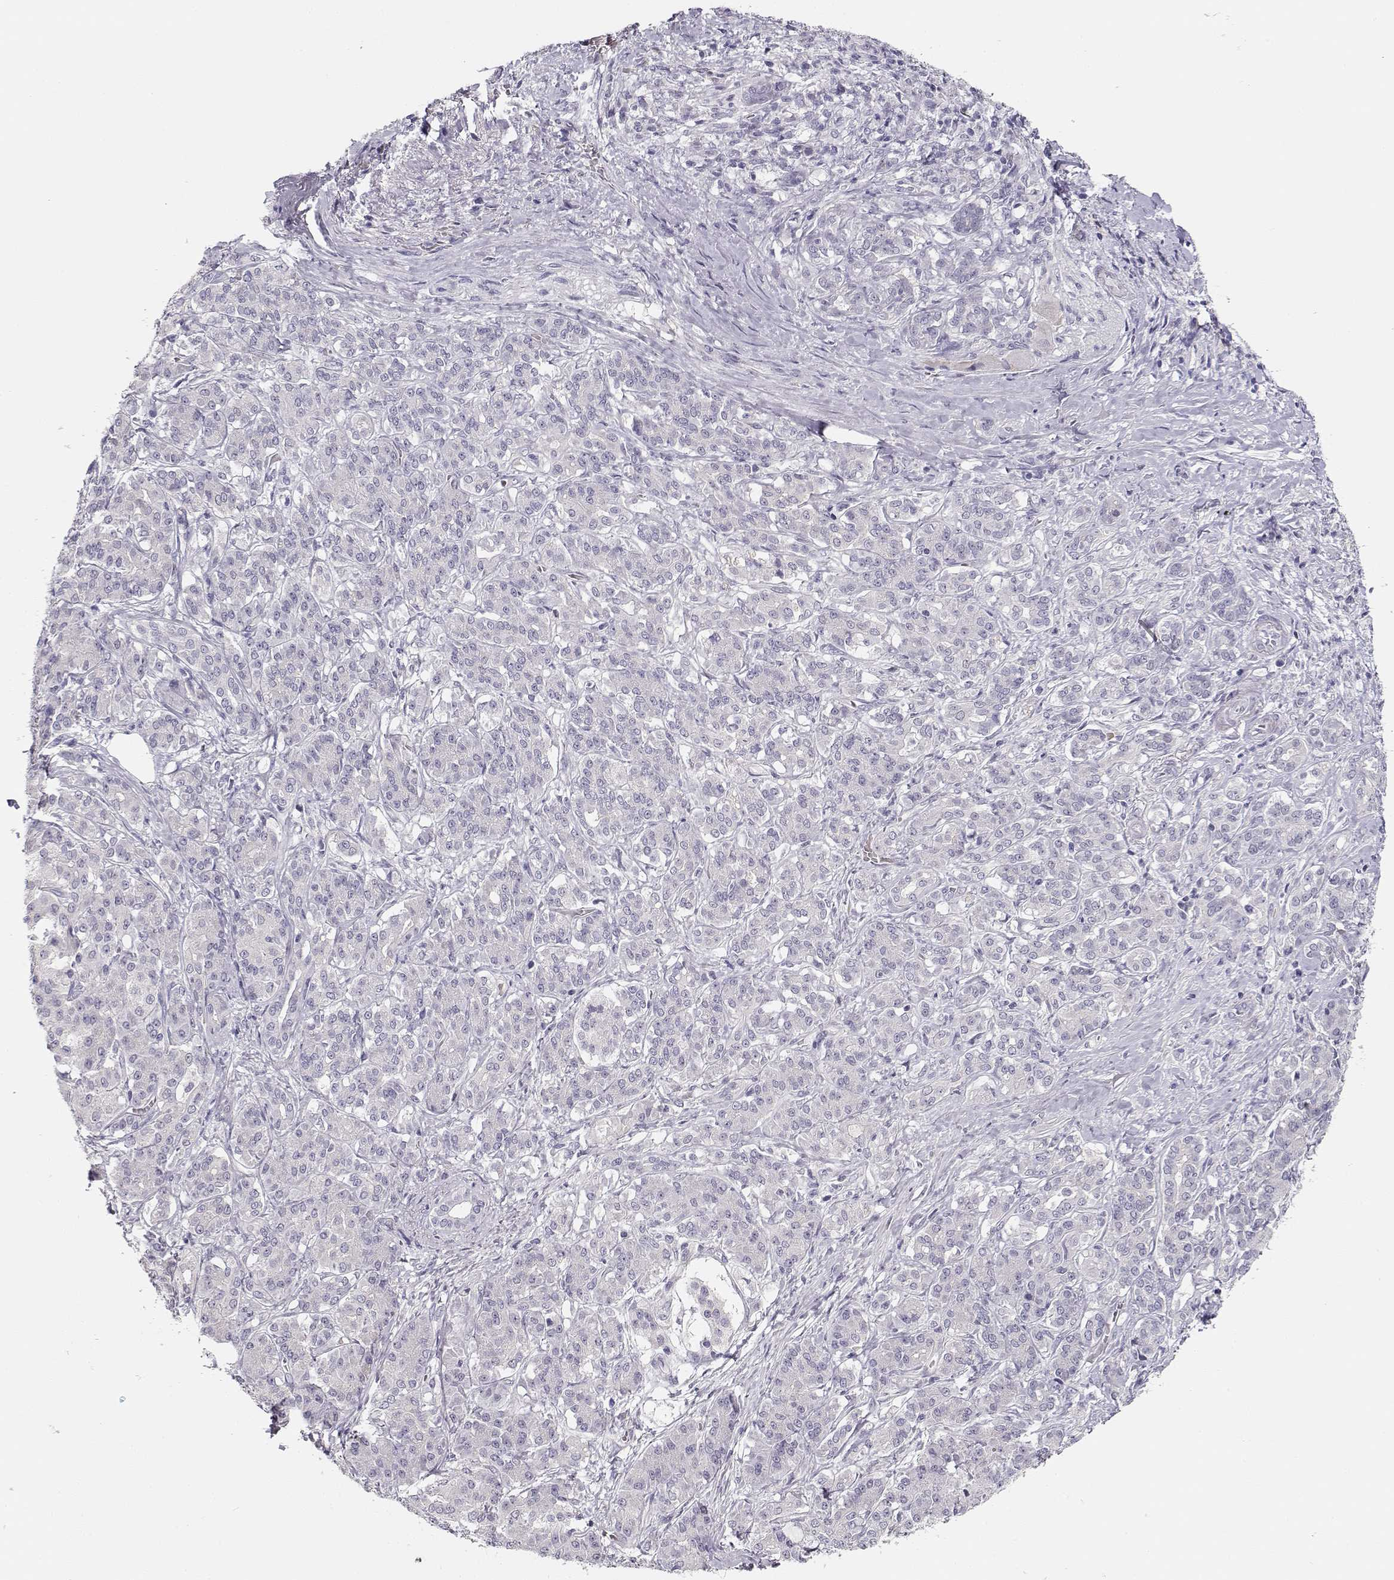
{"staining": {"intensity": "negative", "quantity": "none", "location": "none"}, "tissue": "pancreatic cancer", "cell_type": "Tumor cells", "image_type": "cancer", "snomed": [{"axis": "morphology", "description": "Normal tissue, NOS"}, {"axis": "morphology", "description": "Inflammation, NOS"}, {"axis": "morphology", "description": "Adenocarcinoma, NOS"}, {"axis": "topography", "description": "Pancreas"}], "caption": "IHC micrograph of human adenocarcinoma (pancreatic) stained for a protein (brown), which shows no positivity in tumor cells.", "gene": "TTC26", "patient": {"sex": "male", "age": 57}}